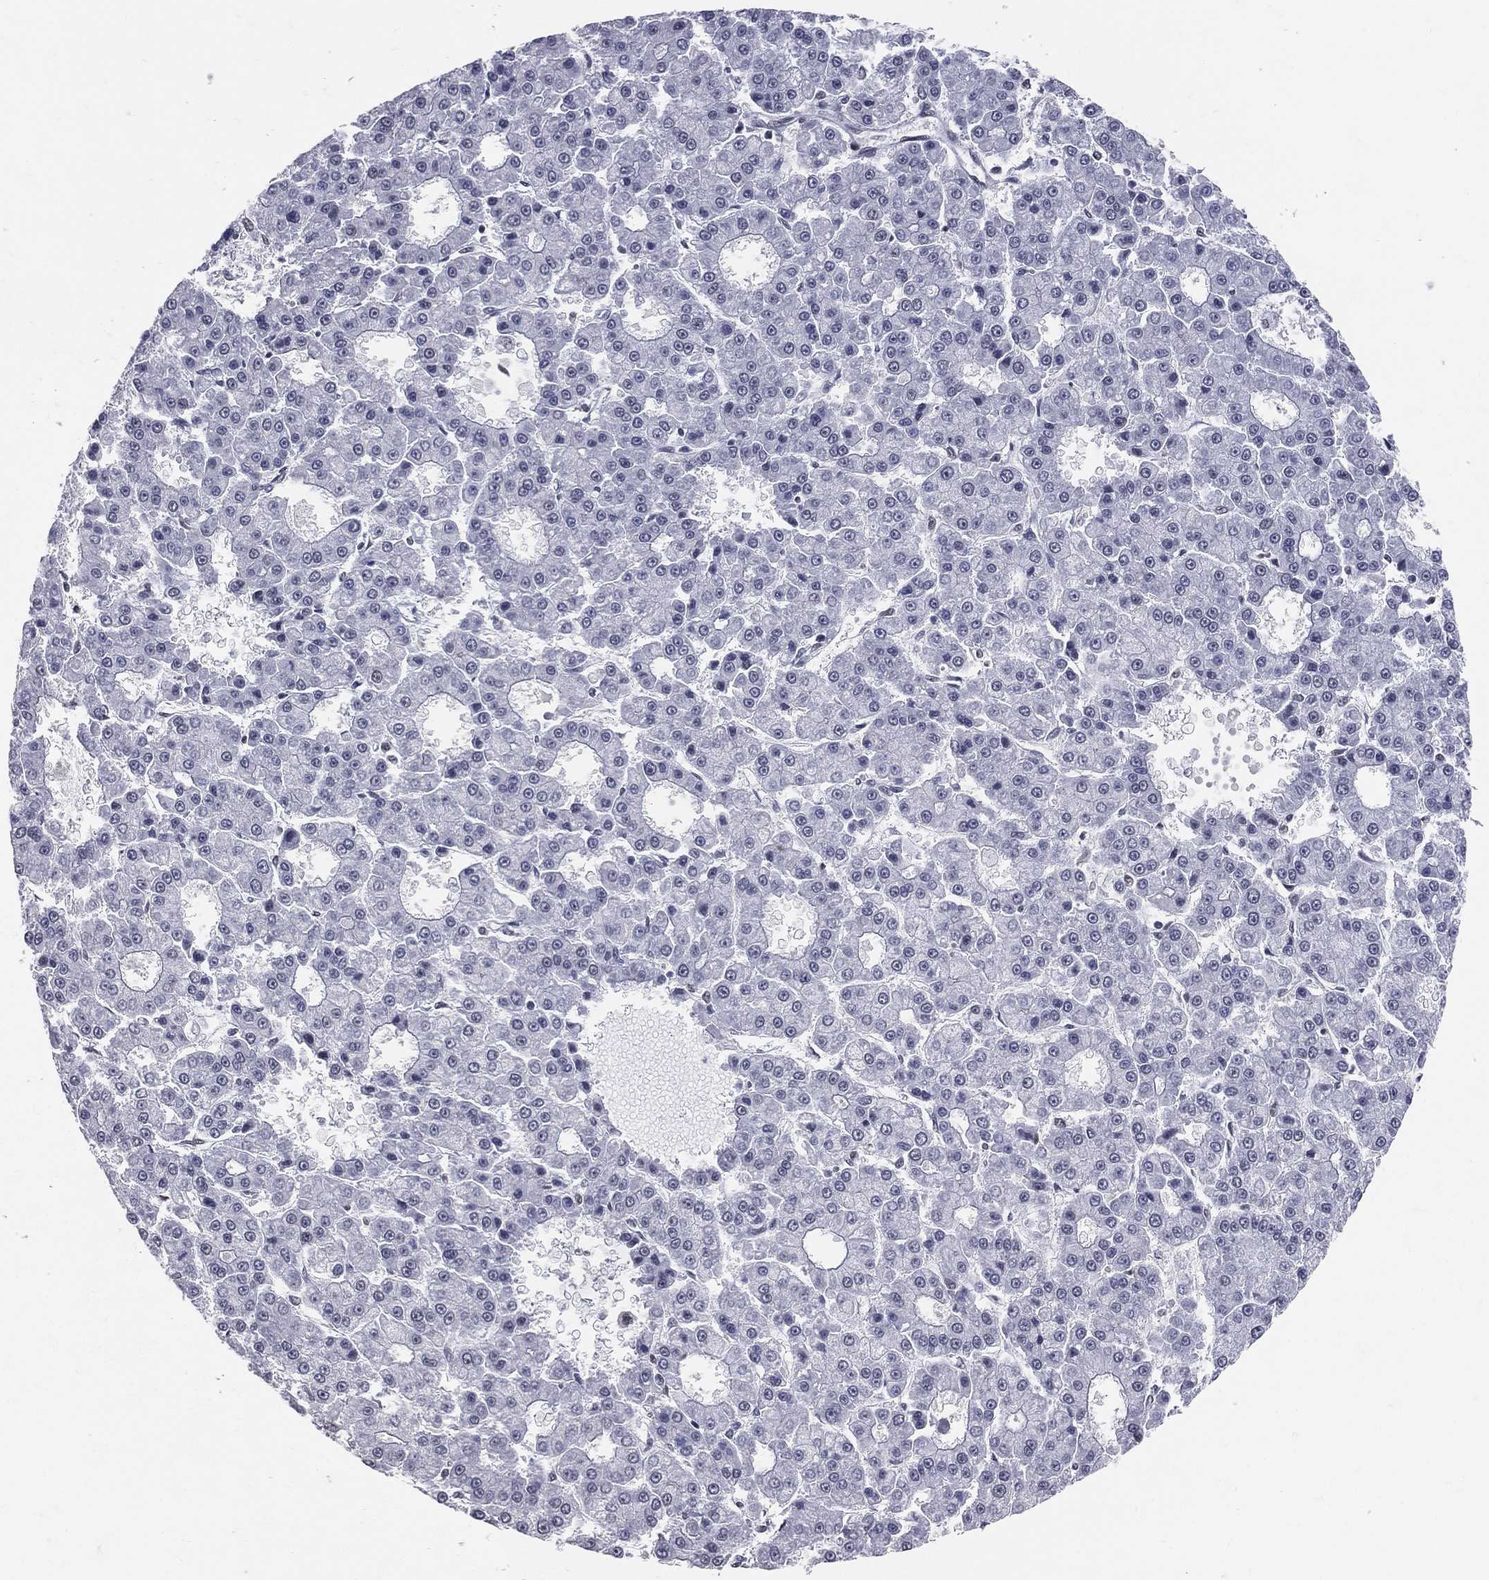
{"staining": {"intensity": "negative", "quantity": "none", "location": "none"}, "tissue": "liver cancer", "cell_type": "Tumor cells", "image_type": "cancer", "snomed": [{"axis": "morphology", "description": "Carcinoma, Hepatocellular, NOS"}, {"axis": "topography", "description": "Liver"}], "caption": "Tumor cells are negative for protein expression in human hepatocellular carcinoma (liver).", "gene": "CDK7", "patient": {"sex": "male", "age": 70}}